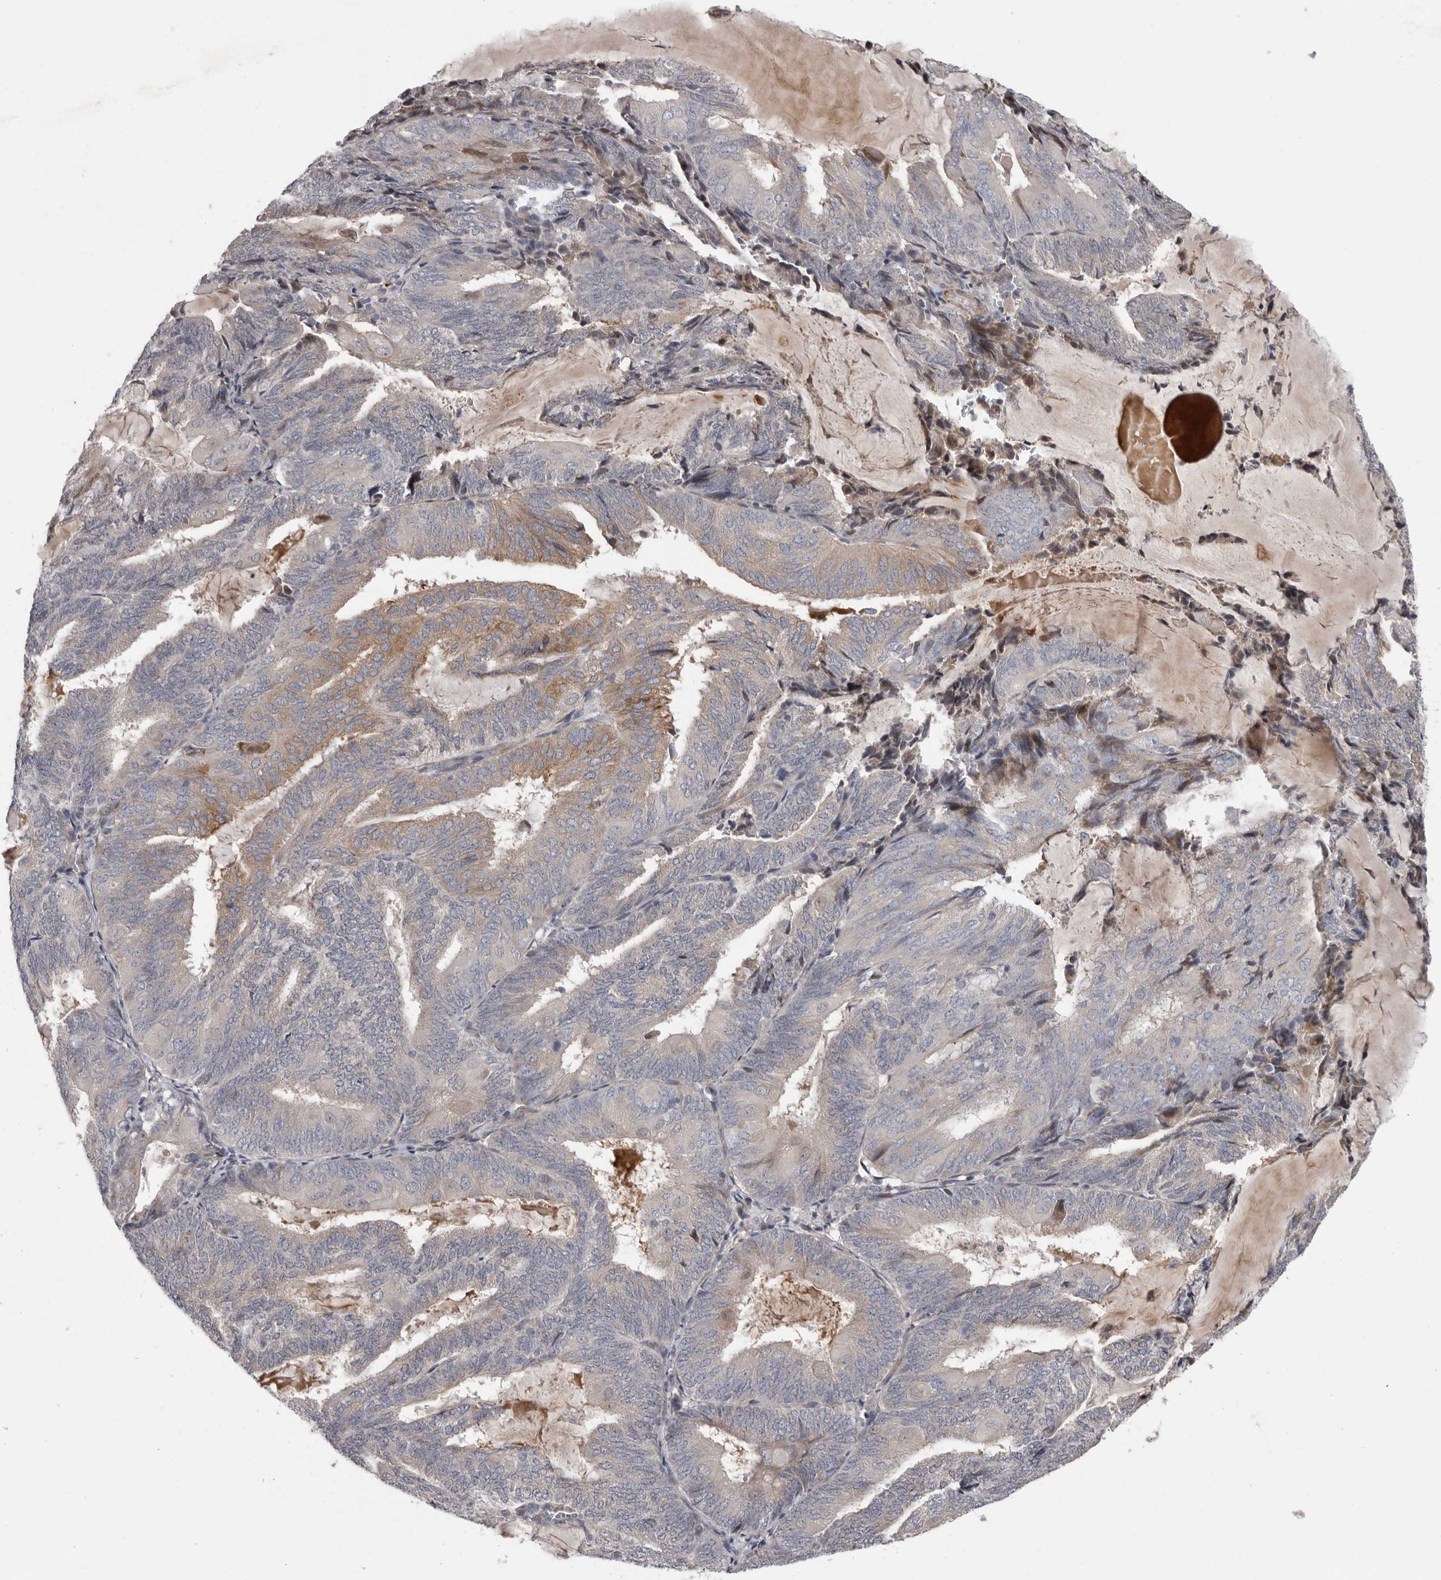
{"staining": {"intensity": "moderate", "quantity": "<25%", "location": "cytoplasmic/membranous"}, "tissue": "endometrial cancer", "cell_type": "Tumor cells", "image_type": "cancer", "snomed": [{"axis": "morphology", "description": "Adenocarcinoma, NOS"}, {"axis": "topography", "description": "Endometrium"}], "caption": "Human endometrial cancer (adenocarcinoma) stained with a protein marker demonstrates moderate staining in tumor cells.", "gene": "ATXN3L", "patient": {"sex": "female", "age": 81}}